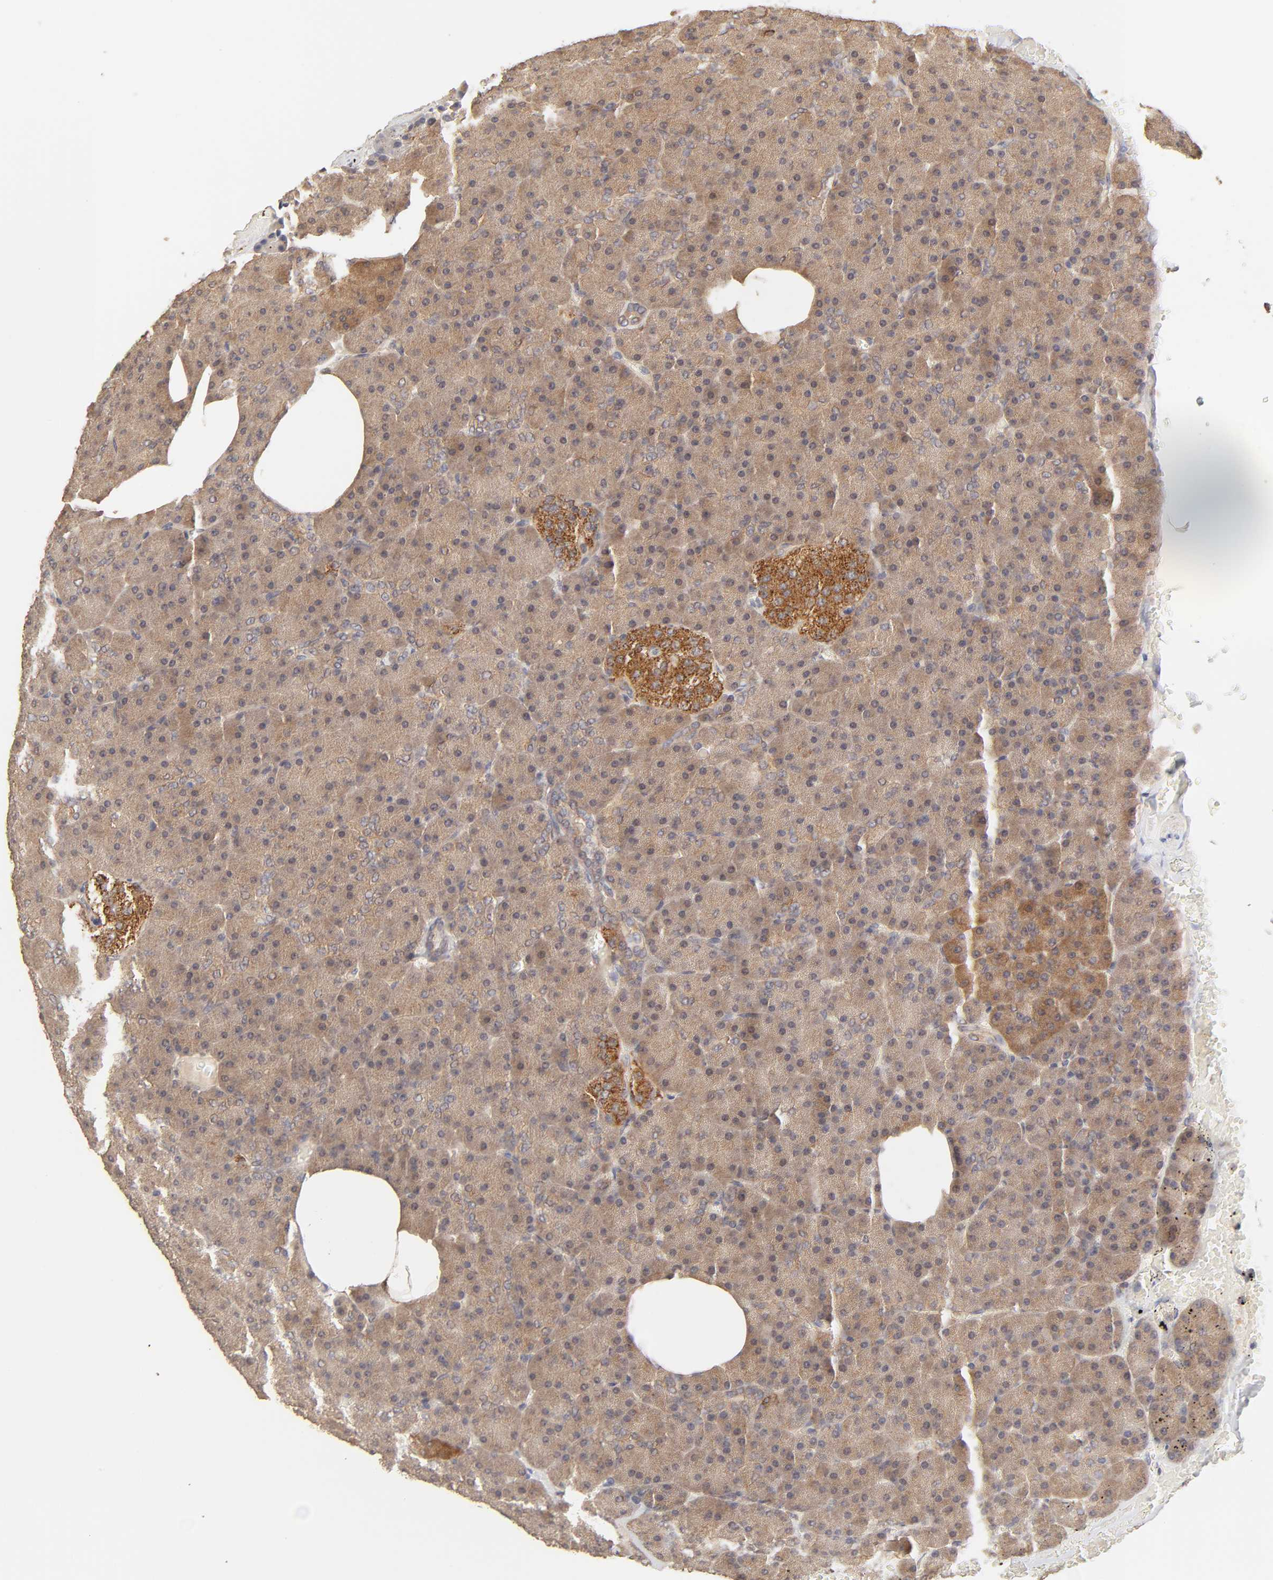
{"staining": {"intensity": "weak", "quantity": ">75%", "location": "cytoplasmic/membranous"}, "tissue": "pancreas", "cell_type": "Exocrine glandular cells", "image_type": "normal", "snomed": [{"axis": "morphology", "description": "Normal tissue, NOS"}, {"axis": "topography", "description": "Pancreas"}], "caption": "IHC (DAB) staining of unremarkable pancreas shows weak cytoplasmic/membranous protein positivity in about >75% of exocrine glandular cells. (brown staining indicates protein expression, while blue staining denotes nuclei).", "gene": "AP1G2", "patient": {"sex": "female", "age": 35}}